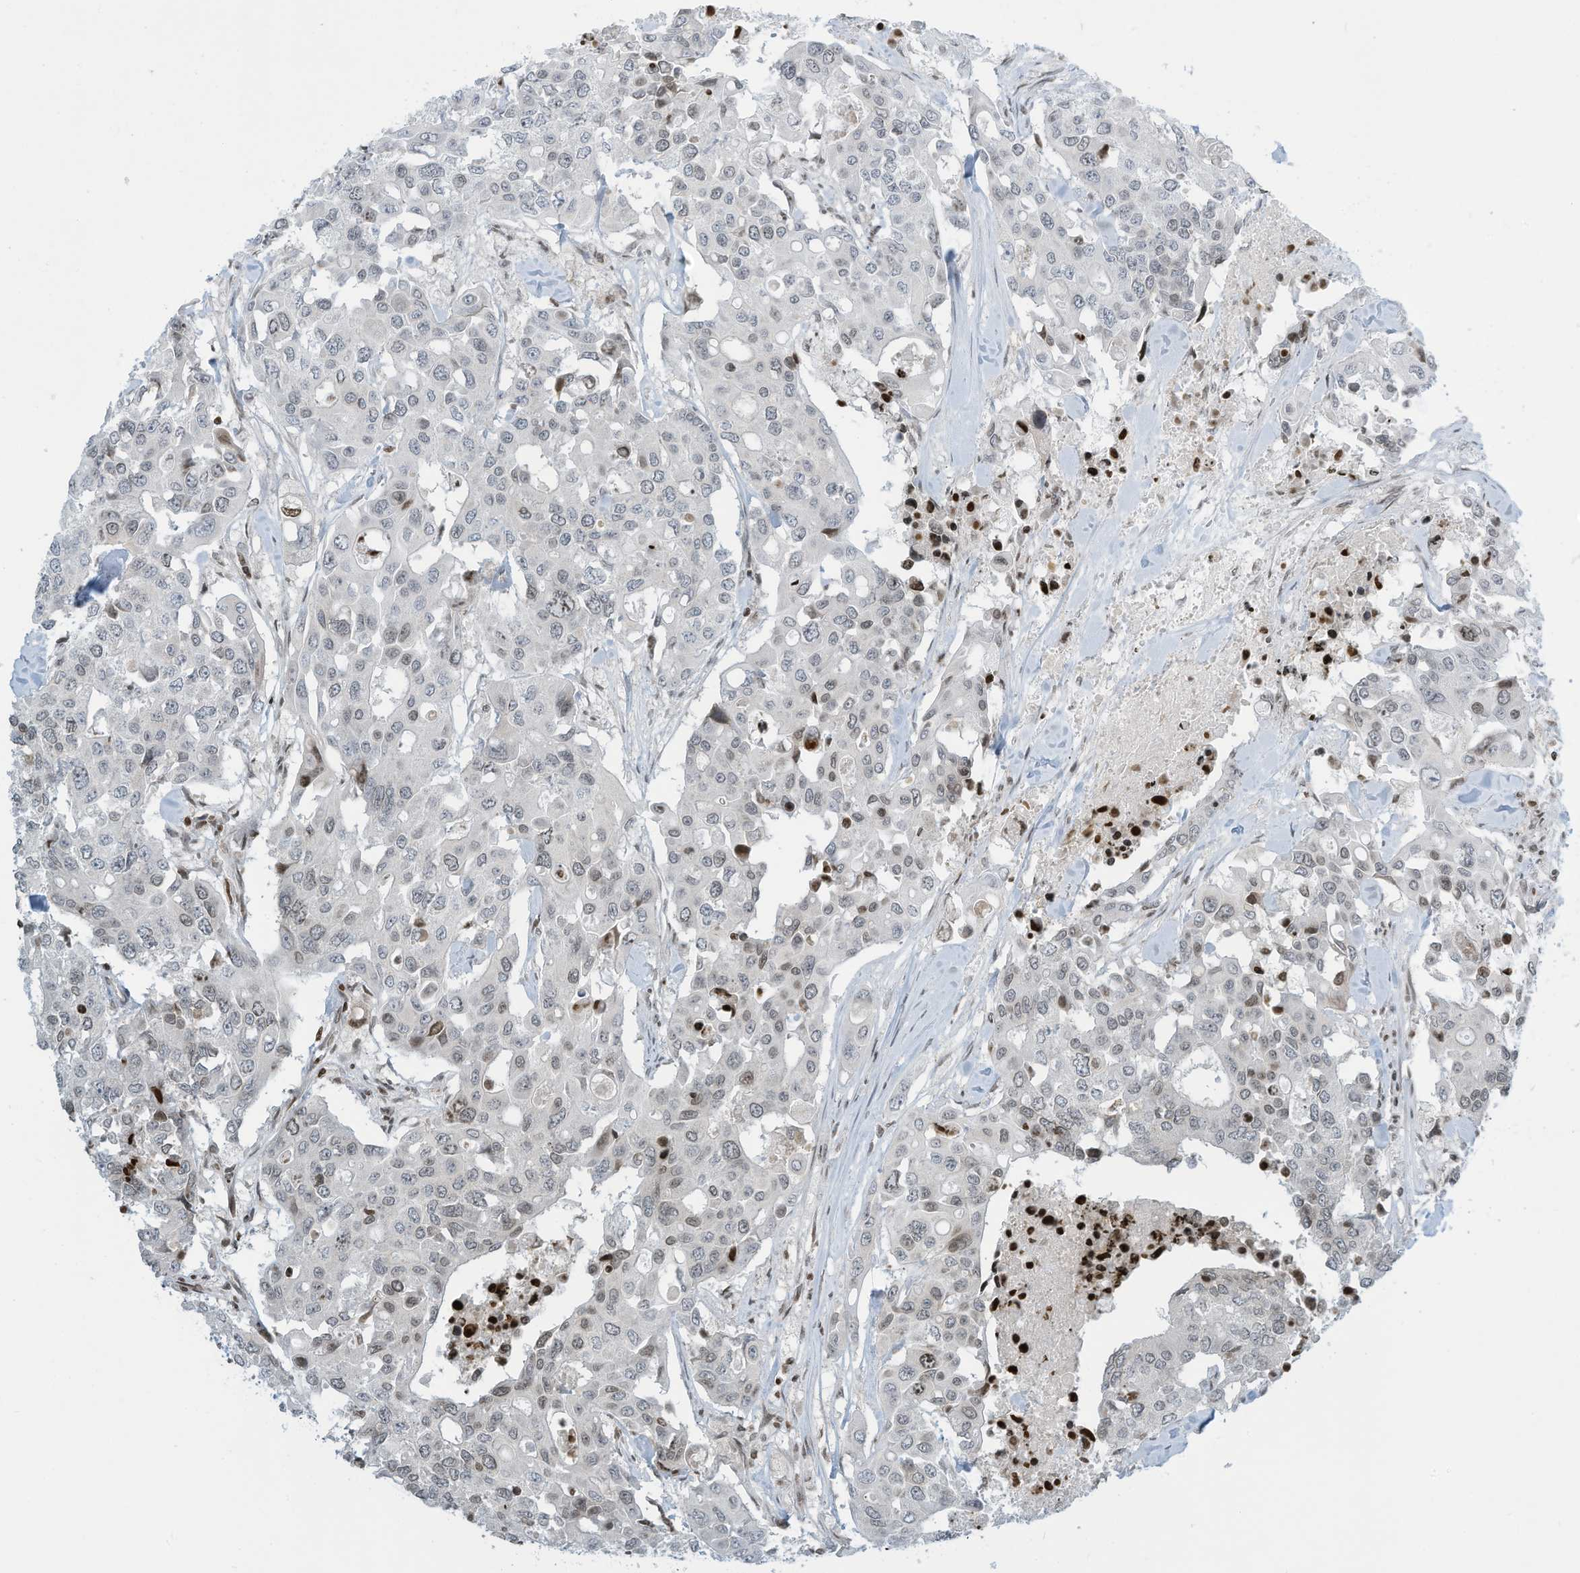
{"staining": {"intensity": "weak", "quantity": "<25%", "location": "nuclear"}, "tissue": "colorectal cancer", "cell_type": "Tumor cells", "image_type": "cancer", "snomed": [{"axis": "morphology", "description": "Adenocarcinoma, NOS"}, {"axis": "topography", "description": "Colon"}], "caption": "There is no significant positivity in tumor cells of colorectal cancer.", "gene": "ADI1", "patient": {"sex": "male", "age": 77}}